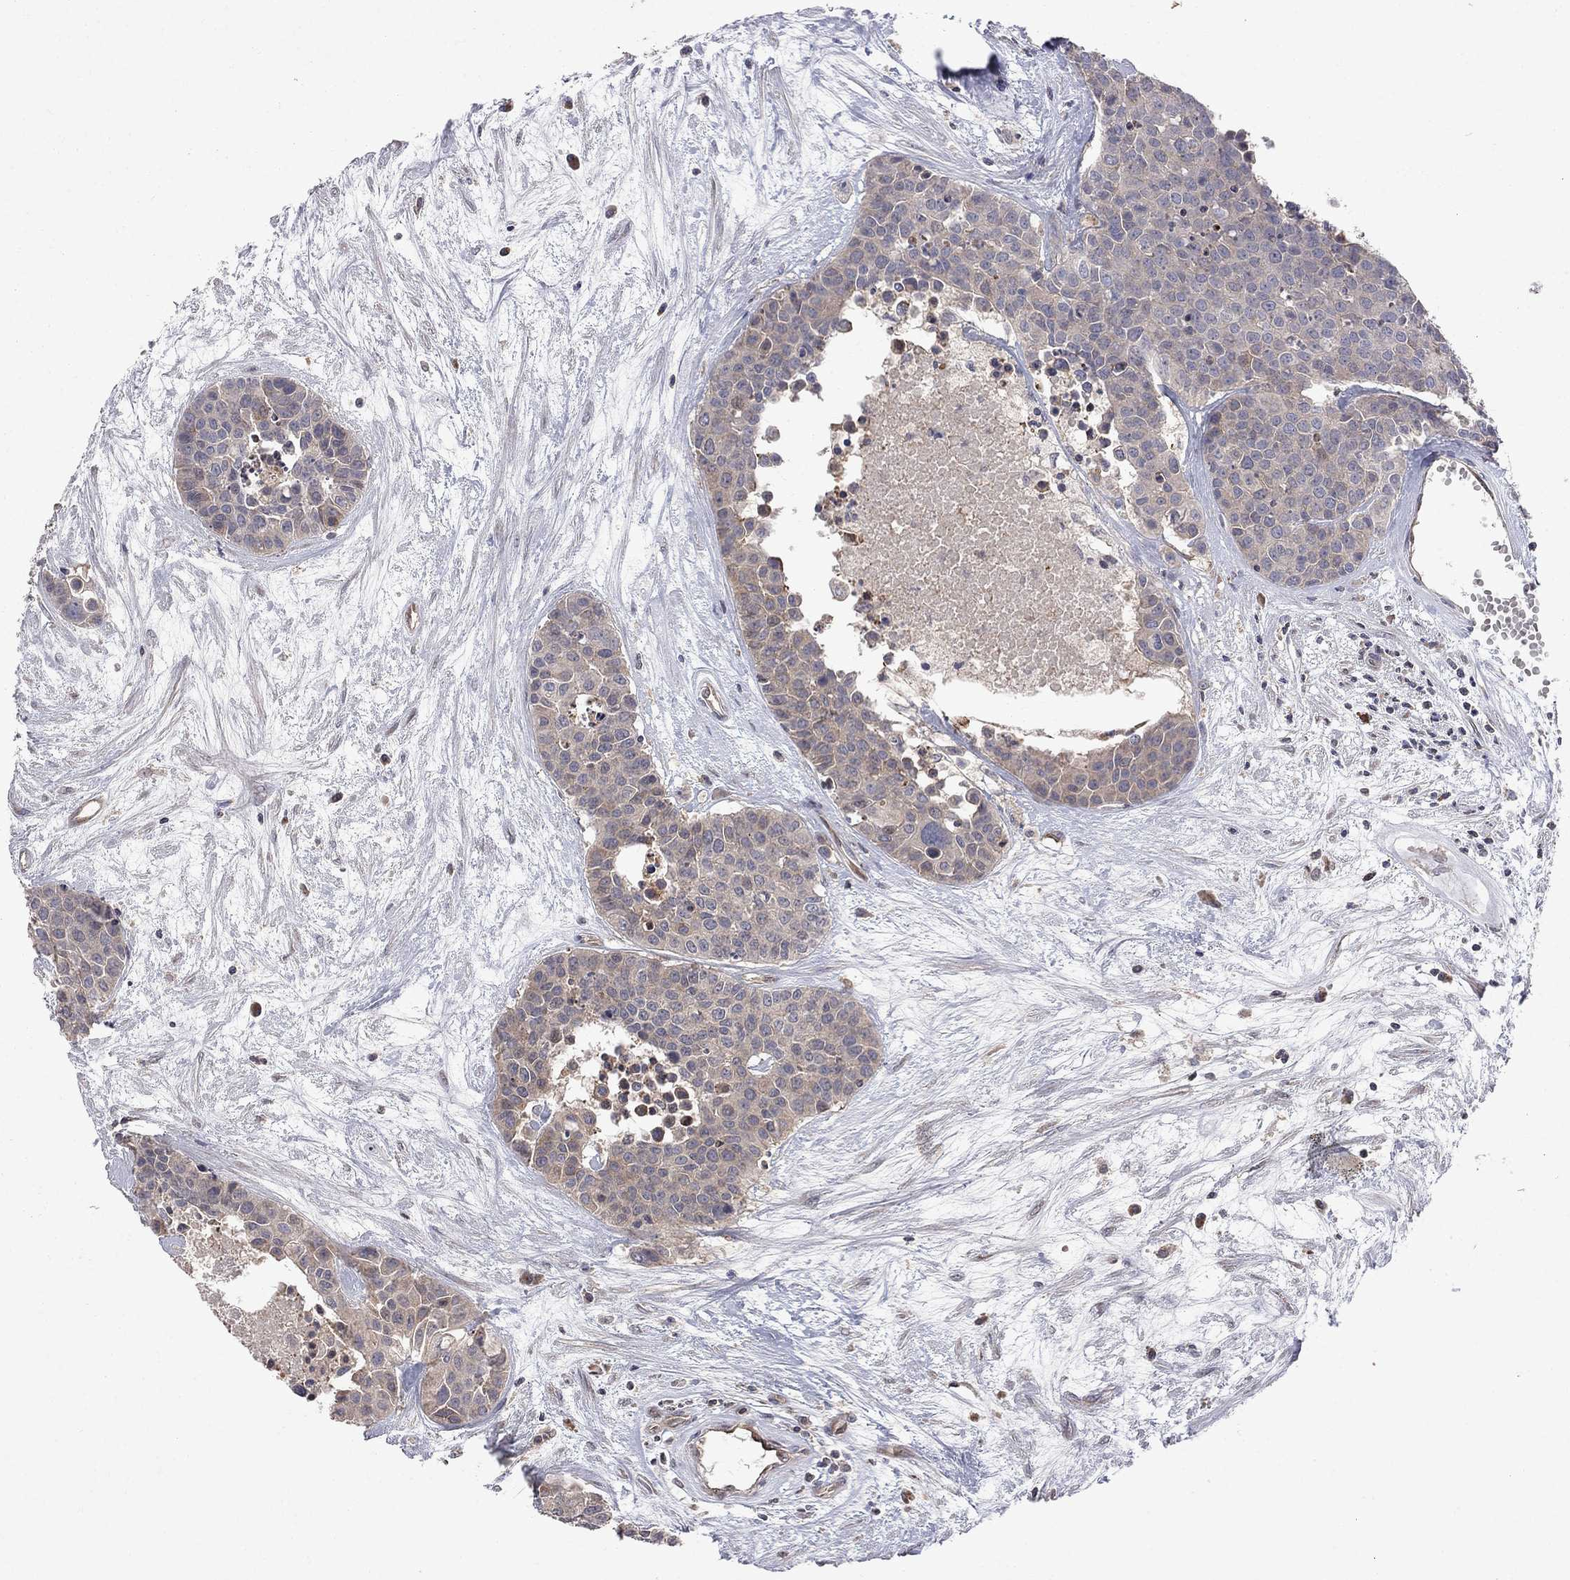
{"staining": {"intensity": "weak", "quantity": "<25%", "location": "cytoplasmic/membranous"}, "tissue": "carcinoid", "cell_type": "Tumor cells", "image_type": "cancer", "snomed": [{"axis": "morphology", "description": "Carcinoid, malignant, NOS"}, {"axis": "topography", "description": "Colon"}], "caption": "A high-resolution histopathology image shows immunohistochemistry staining of carcinoid, which demonstrates no significant positivity in tumor cells.", "gene": "ABI3", "patient": {"sex": "male", "age": 81}}